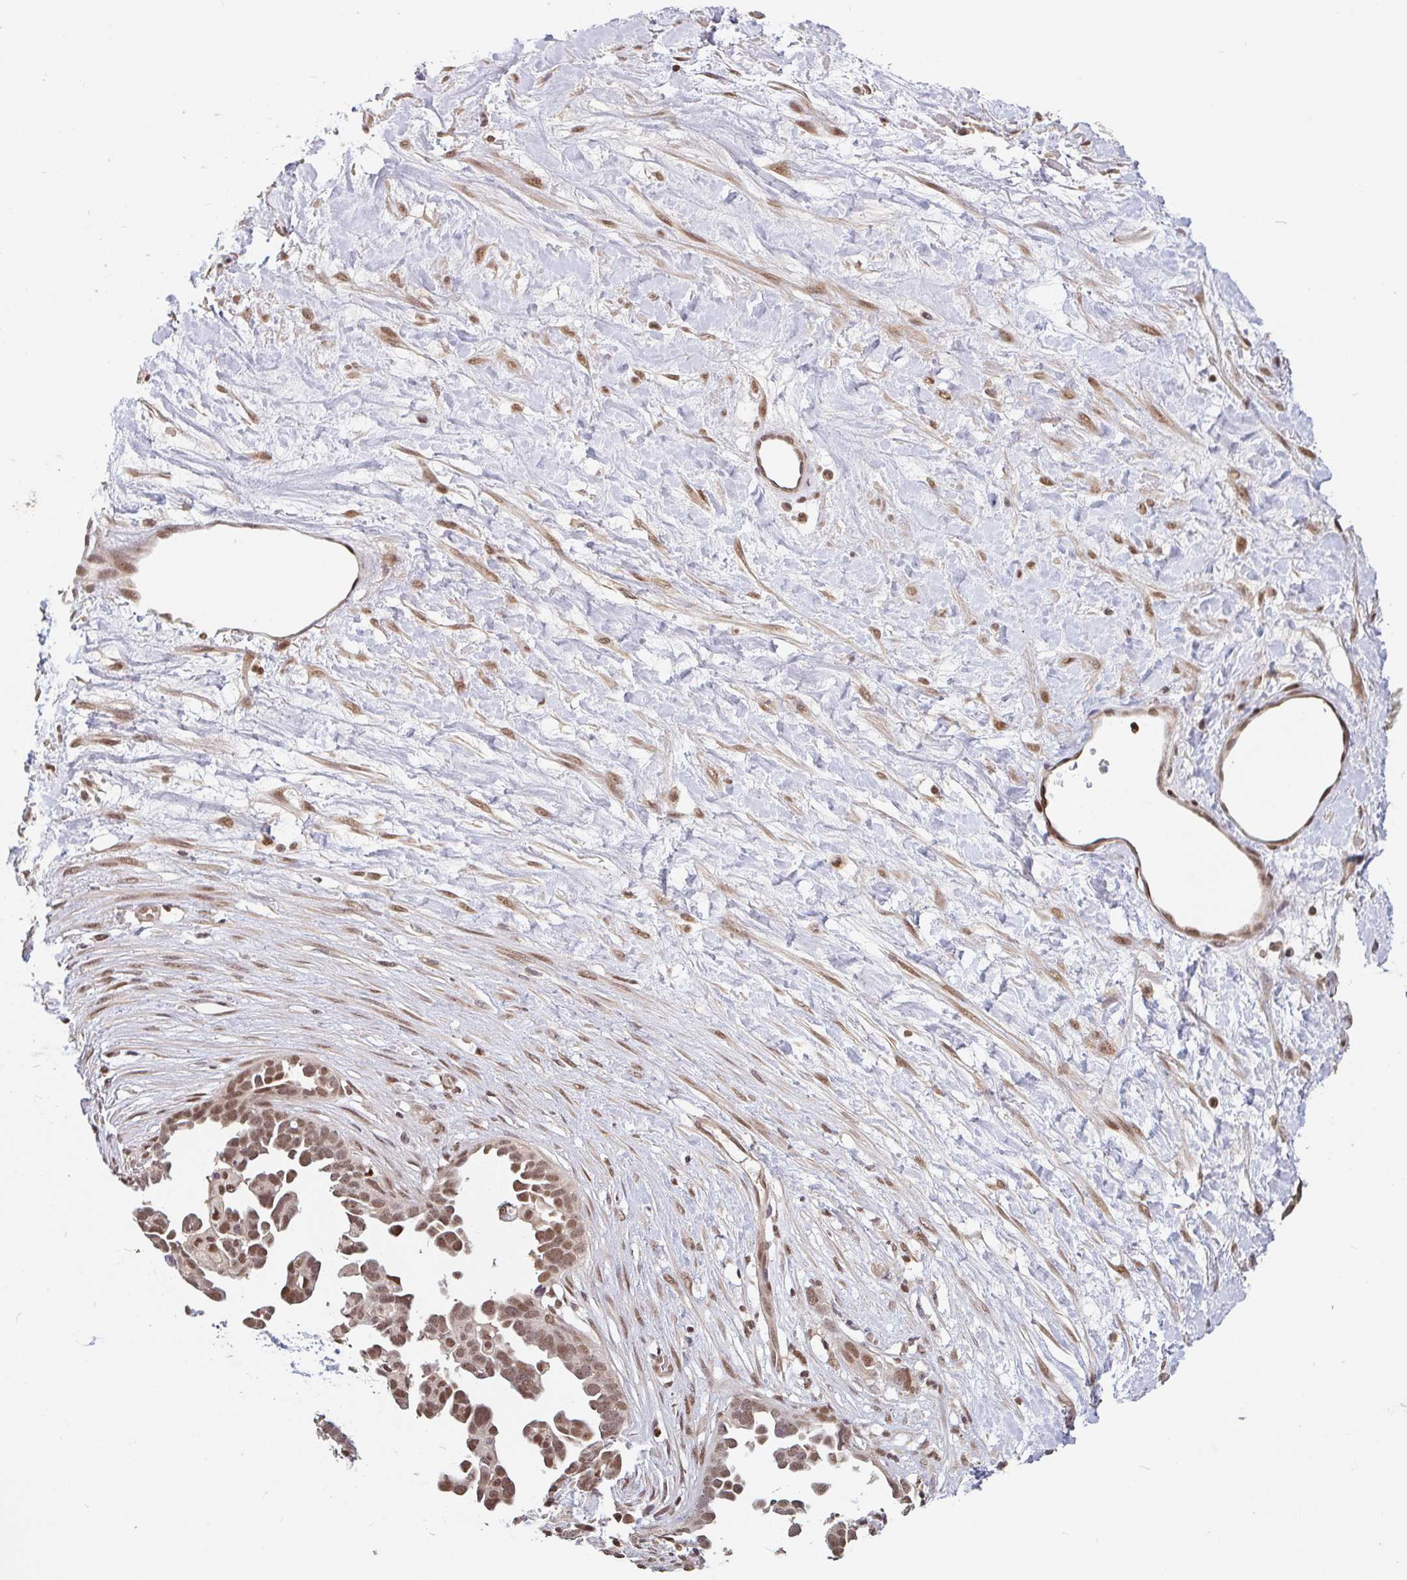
{"staining": {"intensity": "moderate", "quantity": ">75%", "location": "nuclear"}, "tissue": "ovarian cancer", "cell_type": "Tumor cells", "image_type": "cancer", "snomed": [{"axis": "morphology", "description": "Cystadenocarcinoma, serous, NOS"}, {"axis": "topography", "description": "Ovary"}], "caption": "A histopathology image of serous cystadenocarcinoma (ovarian) stained for a protein exhibits moderate nuclear brown staining in tumor cells. (Brightfield microscopy of DAB IHC at high magnification).", "gene": "DR1", "patient": {"sex": "female", "age": 54}}